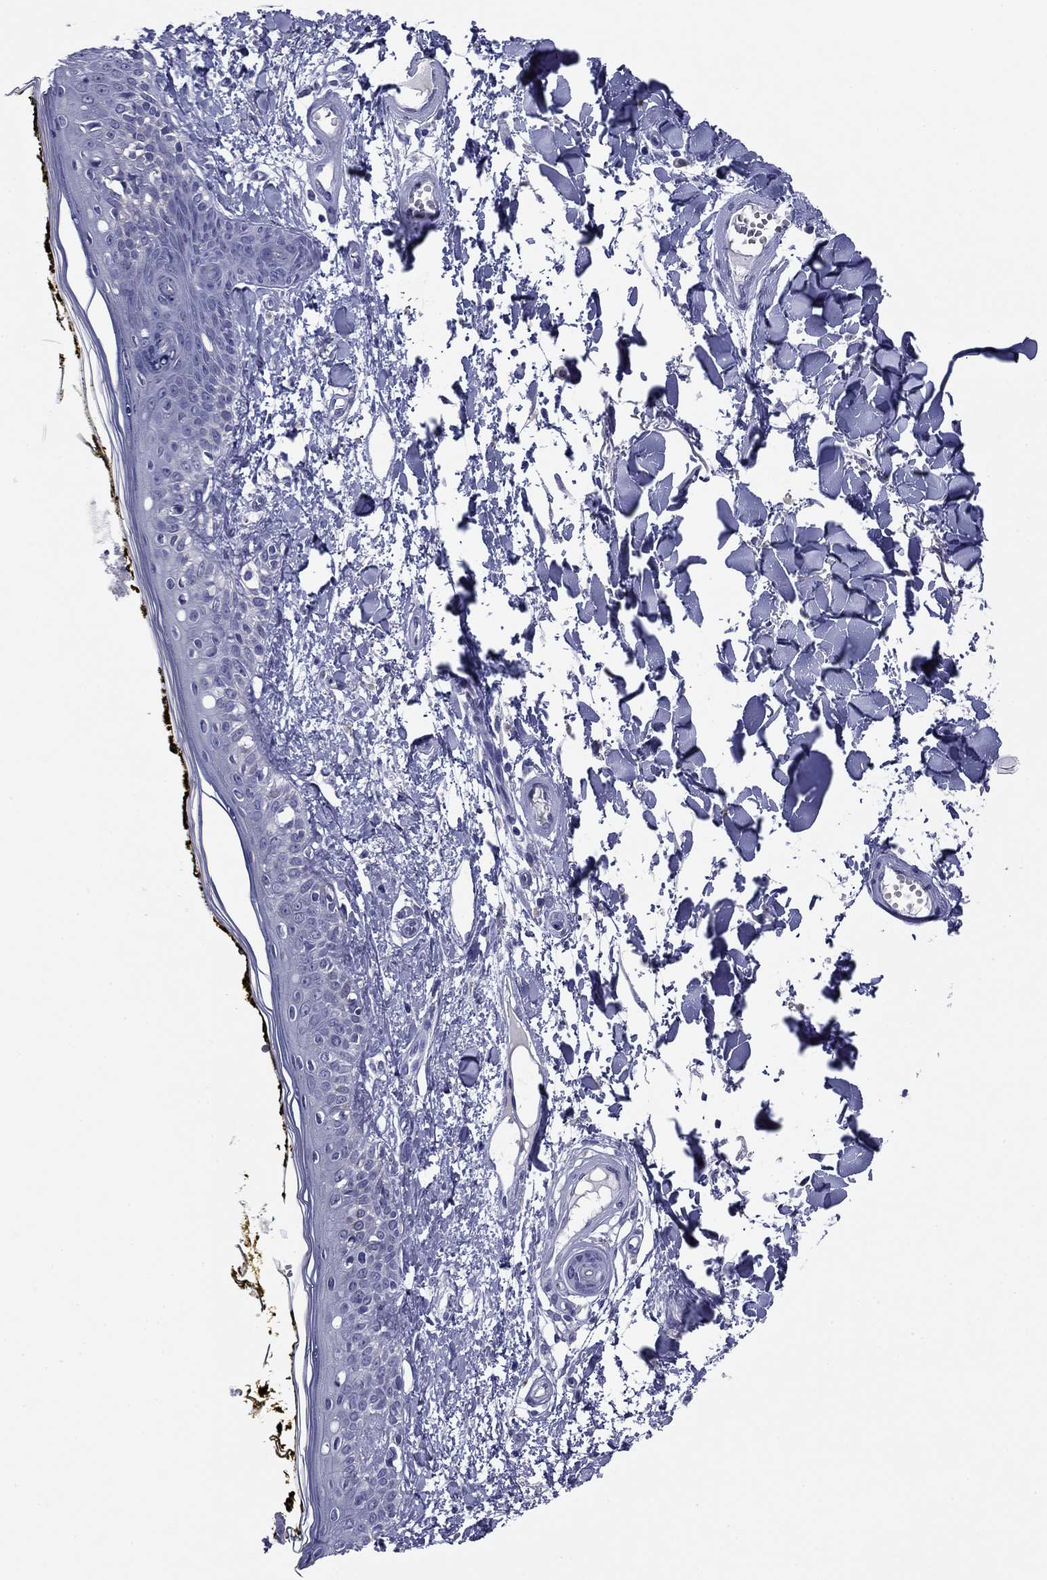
{"staining": {"intensity": "negative", "quantity": "none", "location": "none"}, "tissue": "skin", "cell_type": "Fibroblasts", "image_type": "normal", "snomed": [{"axis": "morphology", "description": "Normal tissue, NOS"}, {"axis": "topography", "description": "Skin"}], "caption": "This photomicrograph is of unremarkable skin stained with IHC to label a protein in brown with the nuclei are counter-stained blue. There is no expression in fibroblasts.", "gene": "ABCC2", "patient": {"sex": "male", "age": 76}}